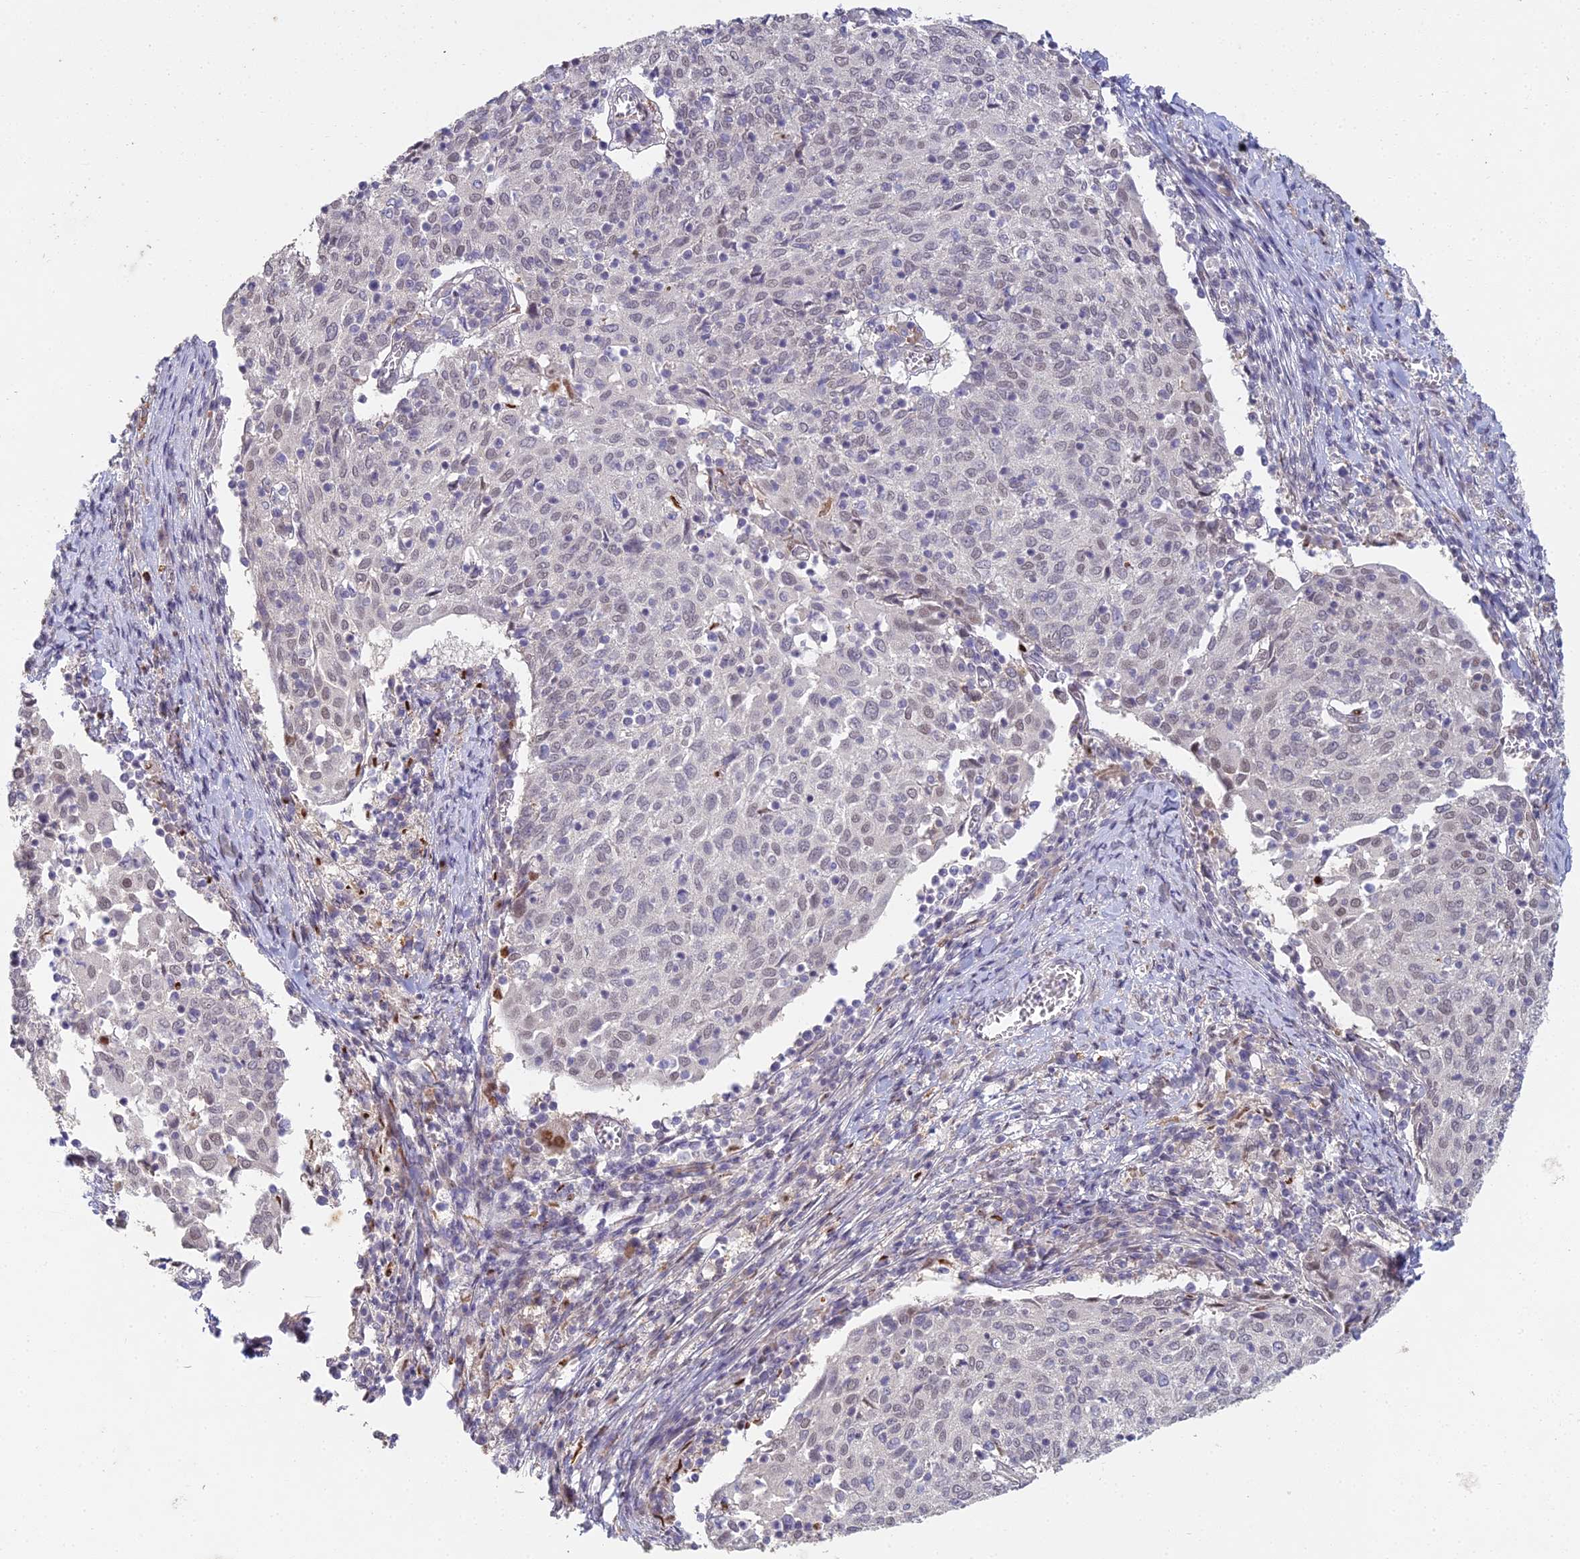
{"staining": {"intensity": "weak", "quantity": "25%-75%", "location": "nuclear"}, "tissue": "cervical cancer", "cell_type": "Tumor cells", "image_type": "cancer", "snomed": [{"axis": "morphology", "description": "Squamous cell carcinoma, NOS"}, {"axis": "topography", "description": "Cervix"}], "caption": "Weak nuclear protein staining is seen in about 25%-75% of tumor cells in cervical cancer.", "gene": "ABHD17A", "patient": {"sex": "female", "age": 52}}